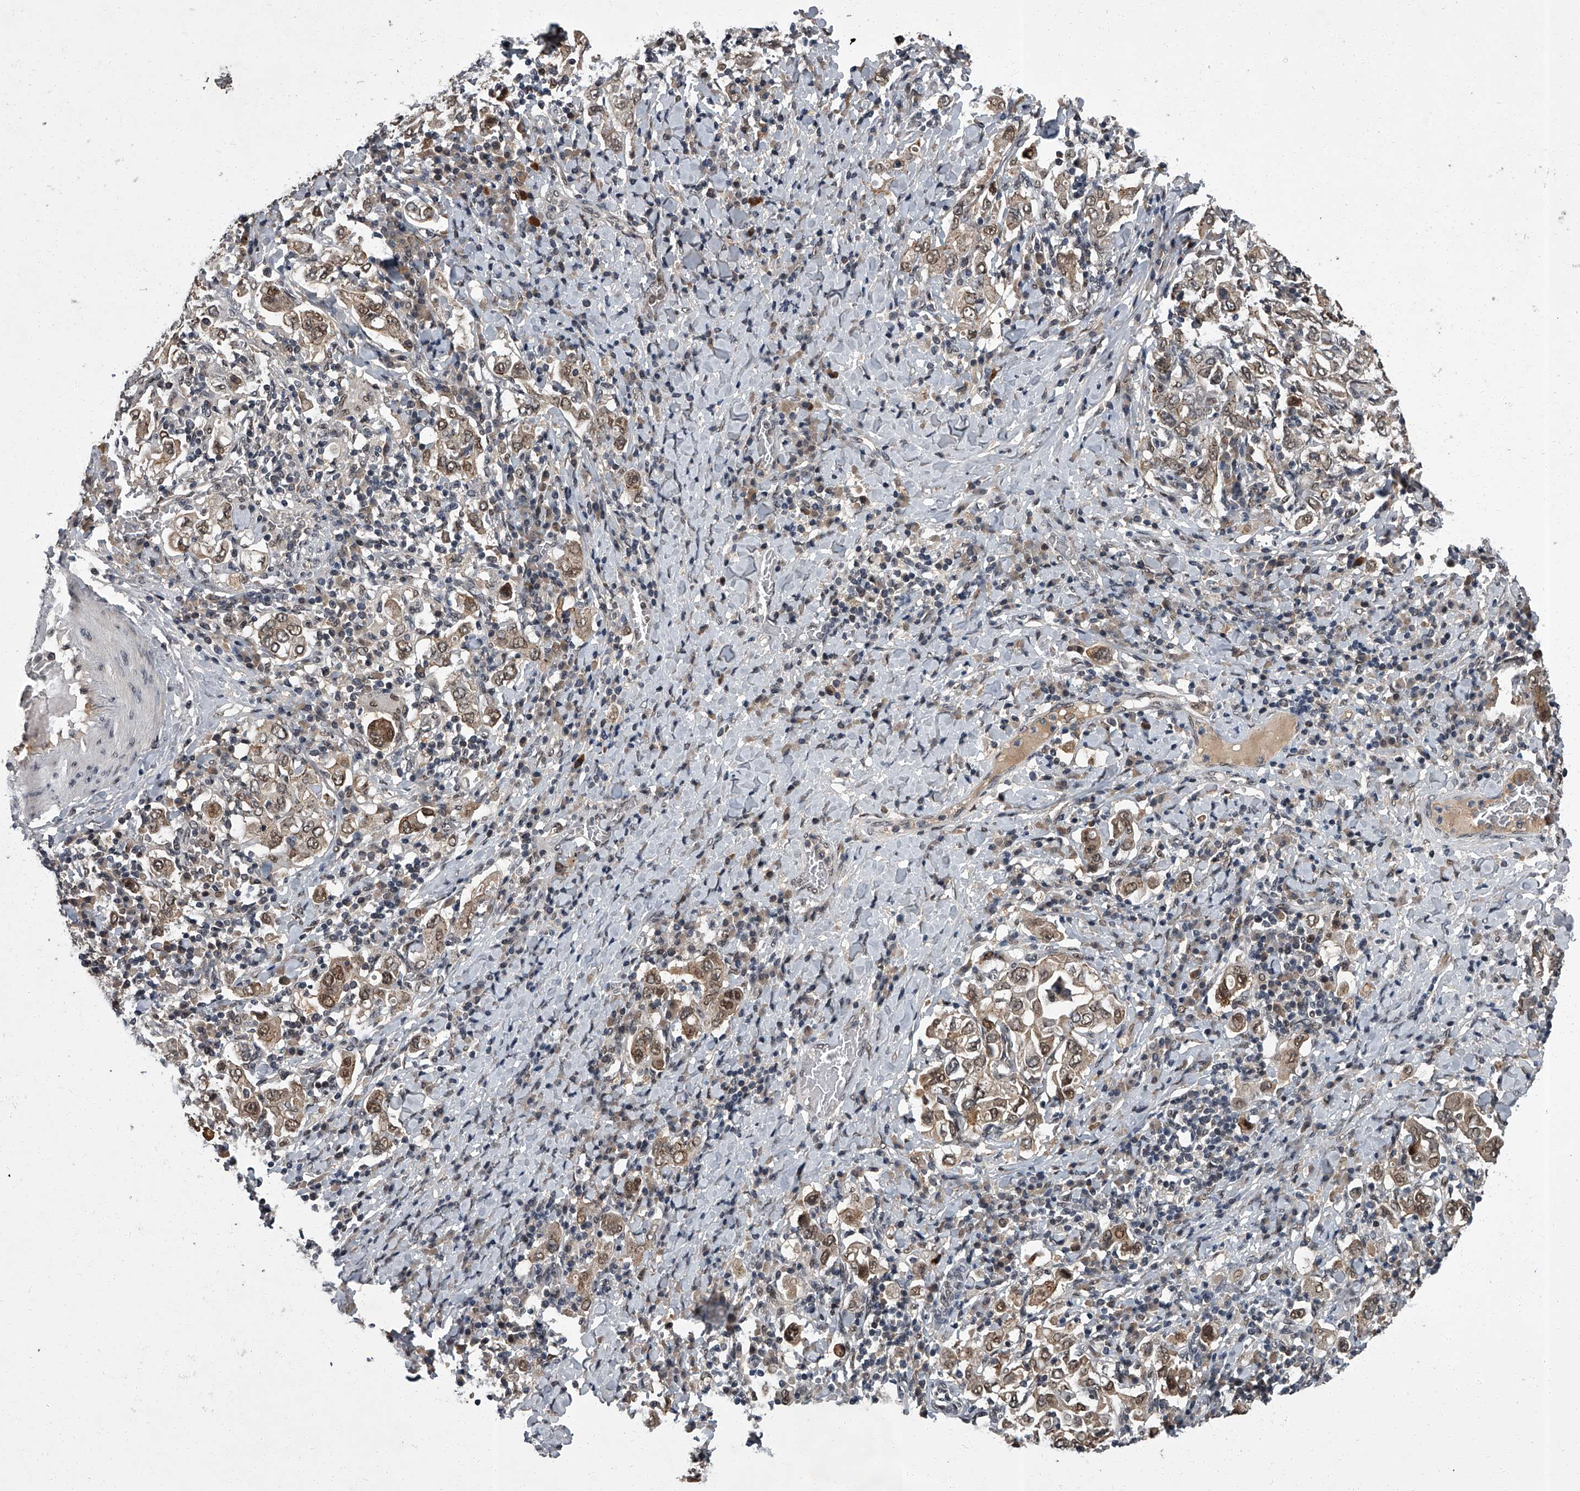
{"staining": {"intensity": "moderate", "quantity": ">75%", "location": "cytoplasmic/membranous,nuclear"}, "tissue": "stomach cancer", "cell_type": "Tumor cells", "image_type": "cancer", "snomed": [{"axis": "morphology", "description": "Adenocarcinoma, NOS"}, {"axis": "topography", "description": "Stomach, upper"}], "caption": "A medium amount of moderate cytoplasmic/membranous and nuclear staining is present in about >75% of tumor cells in stomach adenocarcinoma tissue. (Brightfield microscopy of DAB IHC at high magnification).", "gene": "ZNF518B", "patient": {"sex": "male", "age": 62}}